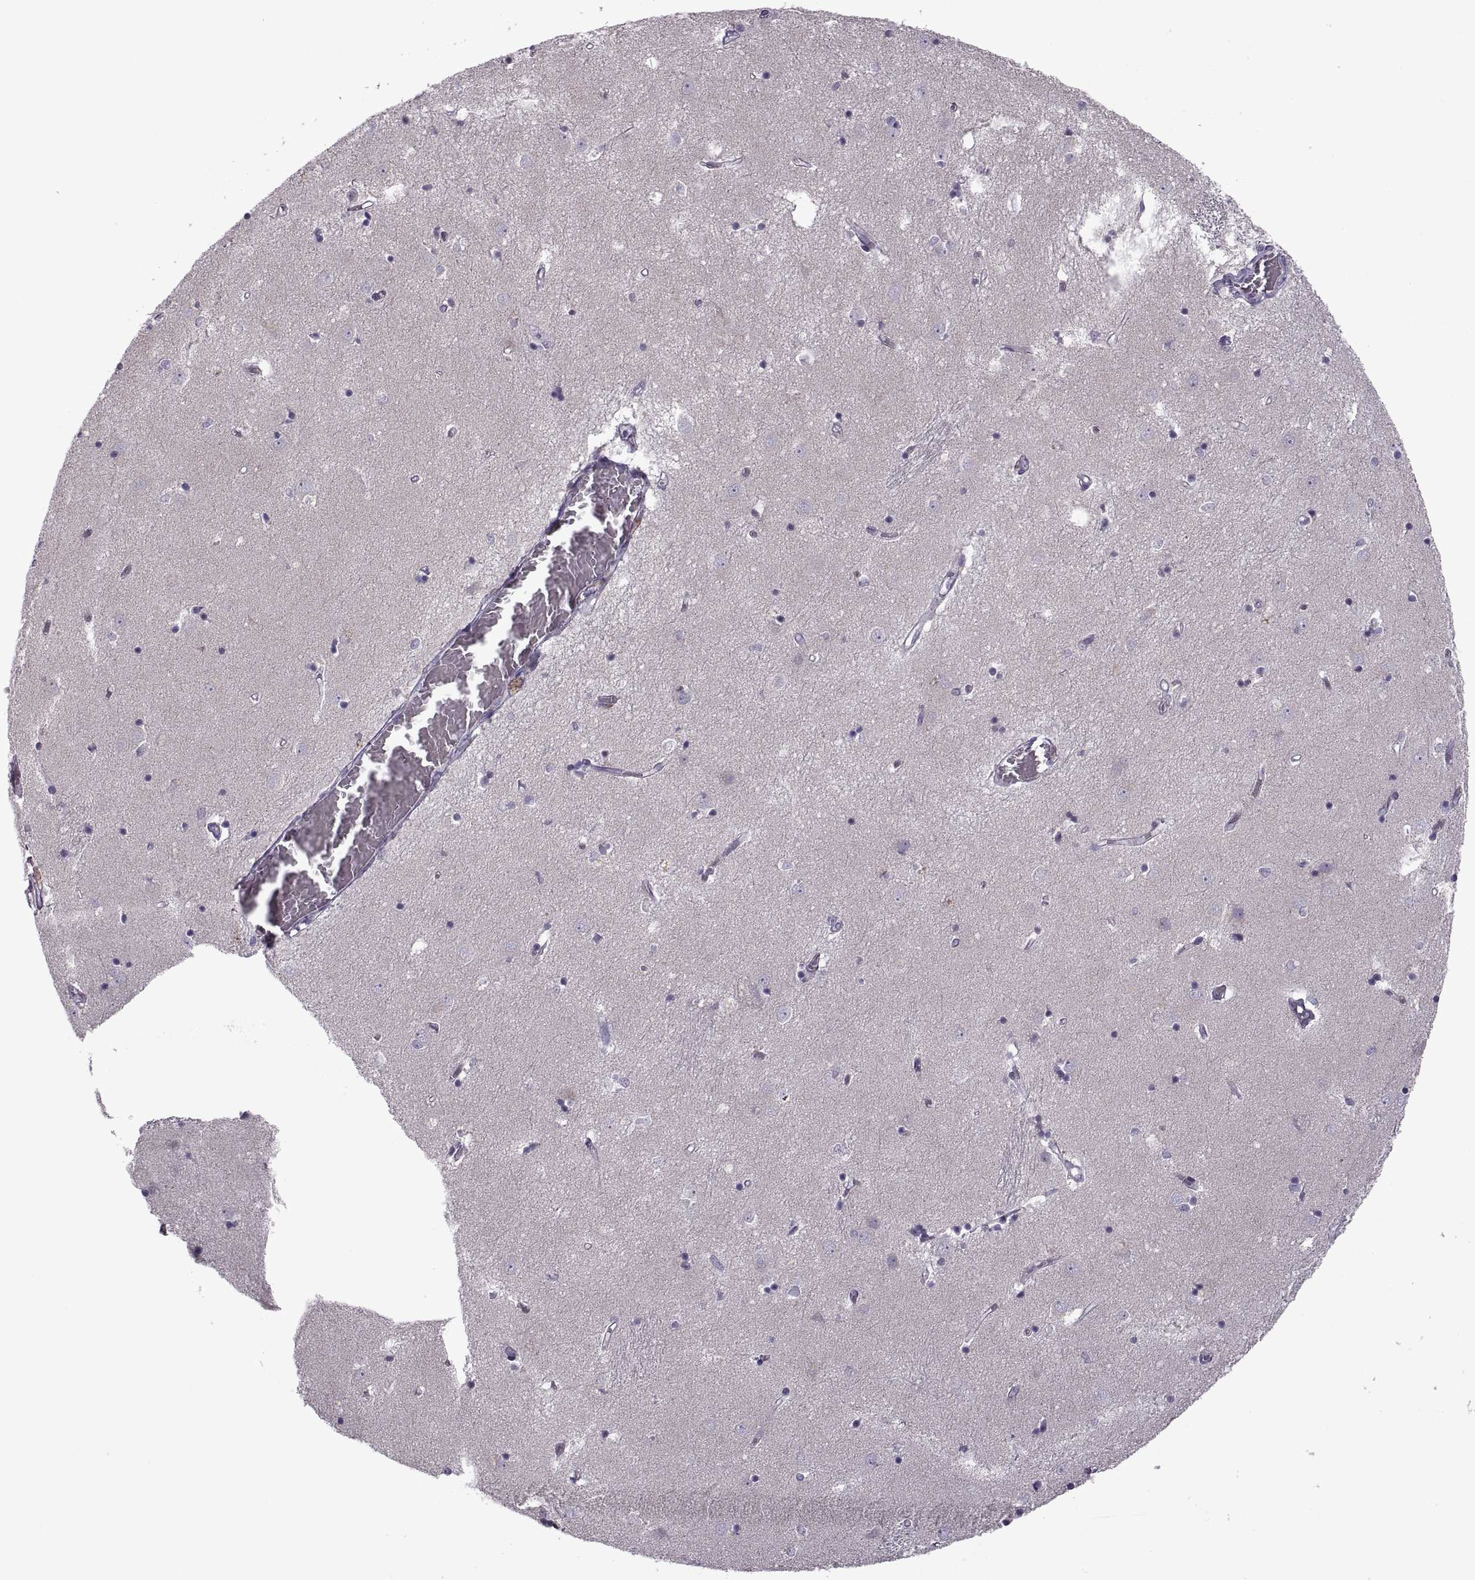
{"staining": {"intensity": "negative", "quantity": "none", "location": "none"}, "tissue": "caudate", "cell_type": "Glial cells", "image_type": "normal", "snomed": [{"axis": "morphology", "description": "Normal tissue, NOS"}, {"axis": "topography", "description": "Lateral ventricle wall"}], "caption": "Immunohistochemistry (IHC) photomicrograph of unremarkable caudate: caudate stained with DAB (3,3'-diaminobenzidine) demonstrates no significant protein expression in glial cells. The staining was performed using DAB to visualize the protein expression in brown, while the nuclei were stained in blue with hematoxylin (Magnification: 20x).", "gene": "PIERCE1", "patient": {"sex": "male", "age": 54}}